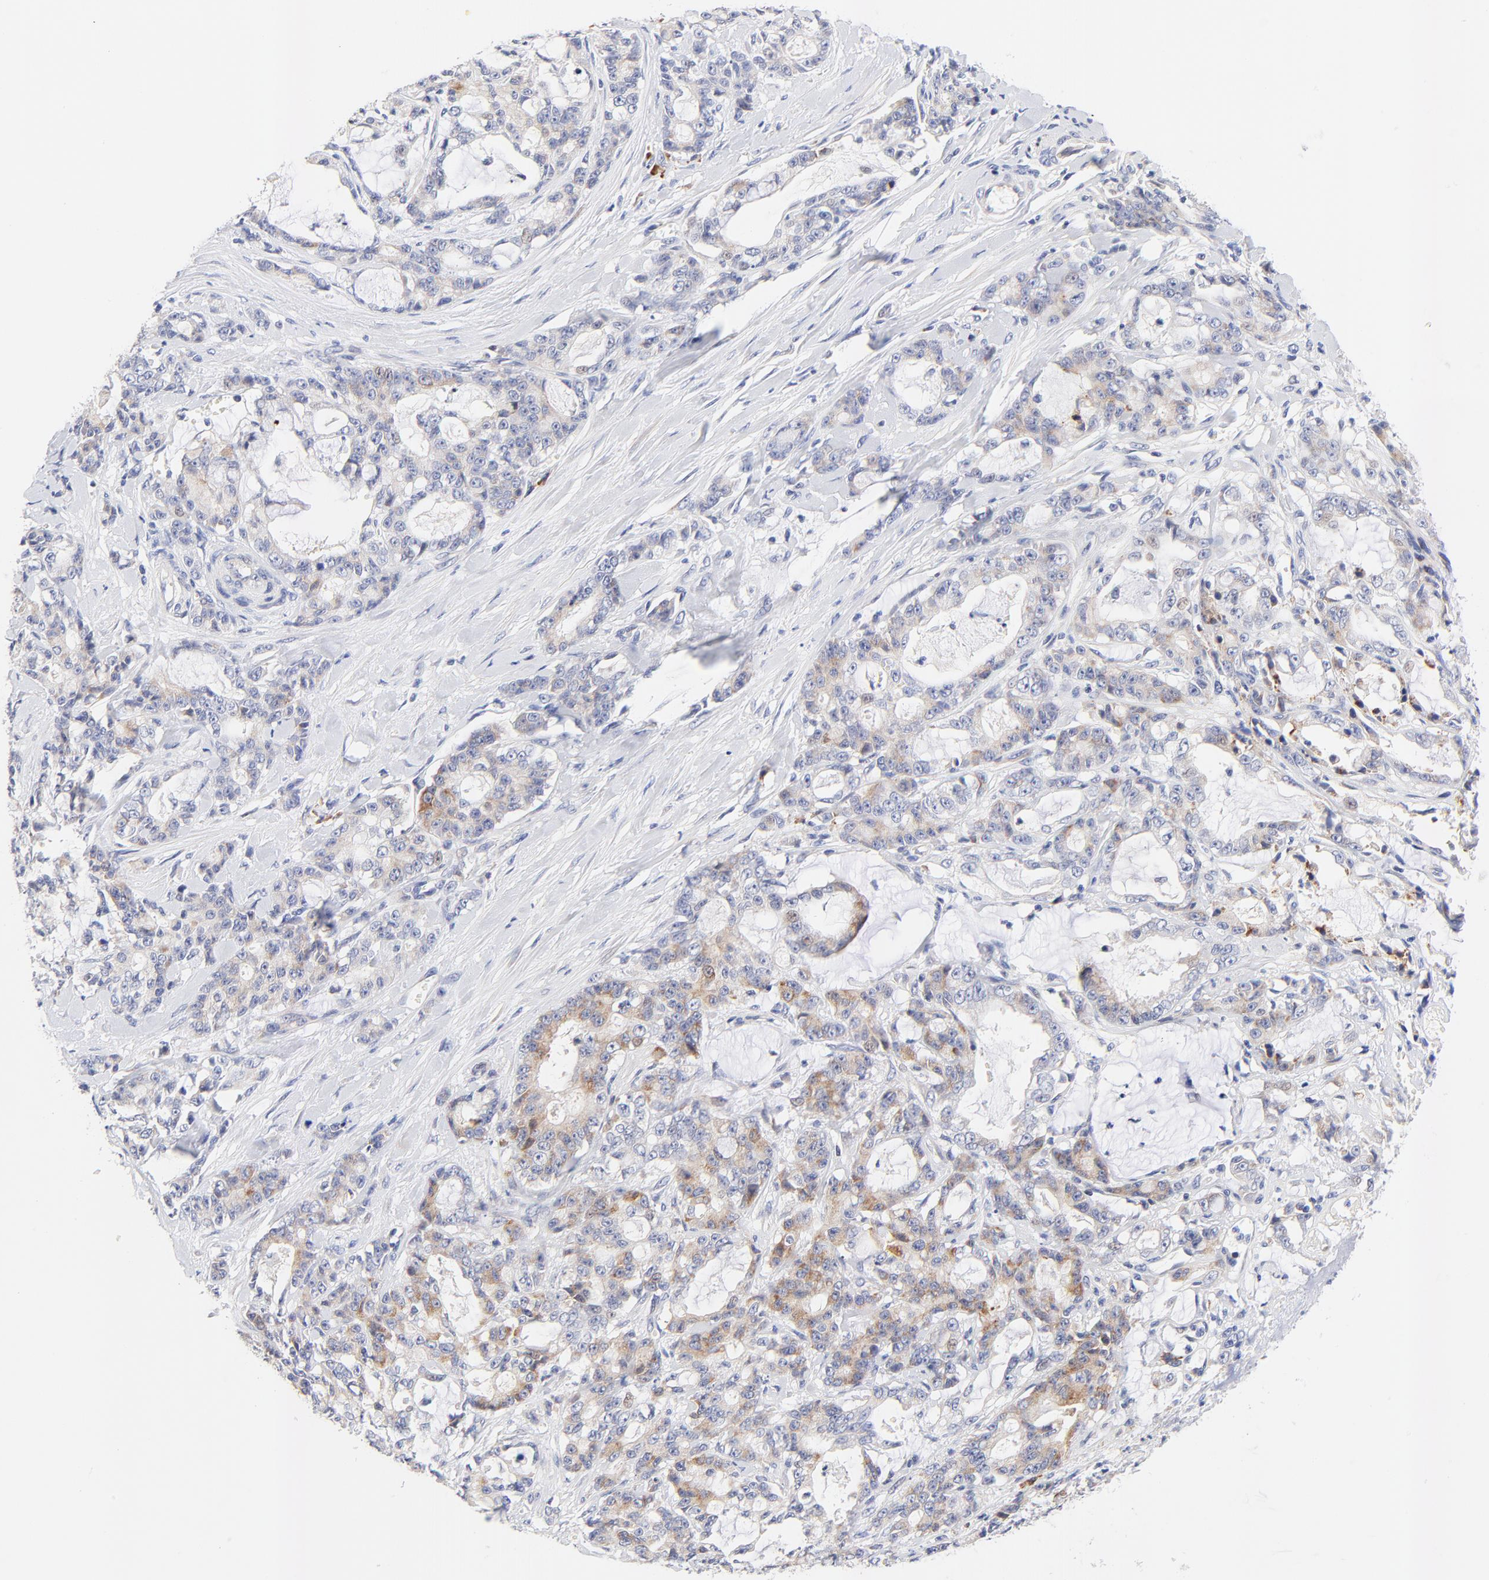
{"staining": {"intensity": "weak", "quantity": "25%-75%", "location": "cytoplasmic/membranous"}, "tissue": "pancreatic cancer", "cell_type": "Tumor cells", "image_type": "cancer", "snomed": [{"axis": "morphology", "description": "Adenocarcinoma, NOS"}, {"axis": "topography", "description": "Pancreas"}], "caption": "Pancreatic cancer was stained to show a protein in brown. There is low levels of weak cytoplasmic/membranous positivity in approximately 25%-75% of tumor cells. (IHC, brightfield microscopy, high magnification).", "gene": "AFF2", "patient": {"sex": "female", "age": 73}}